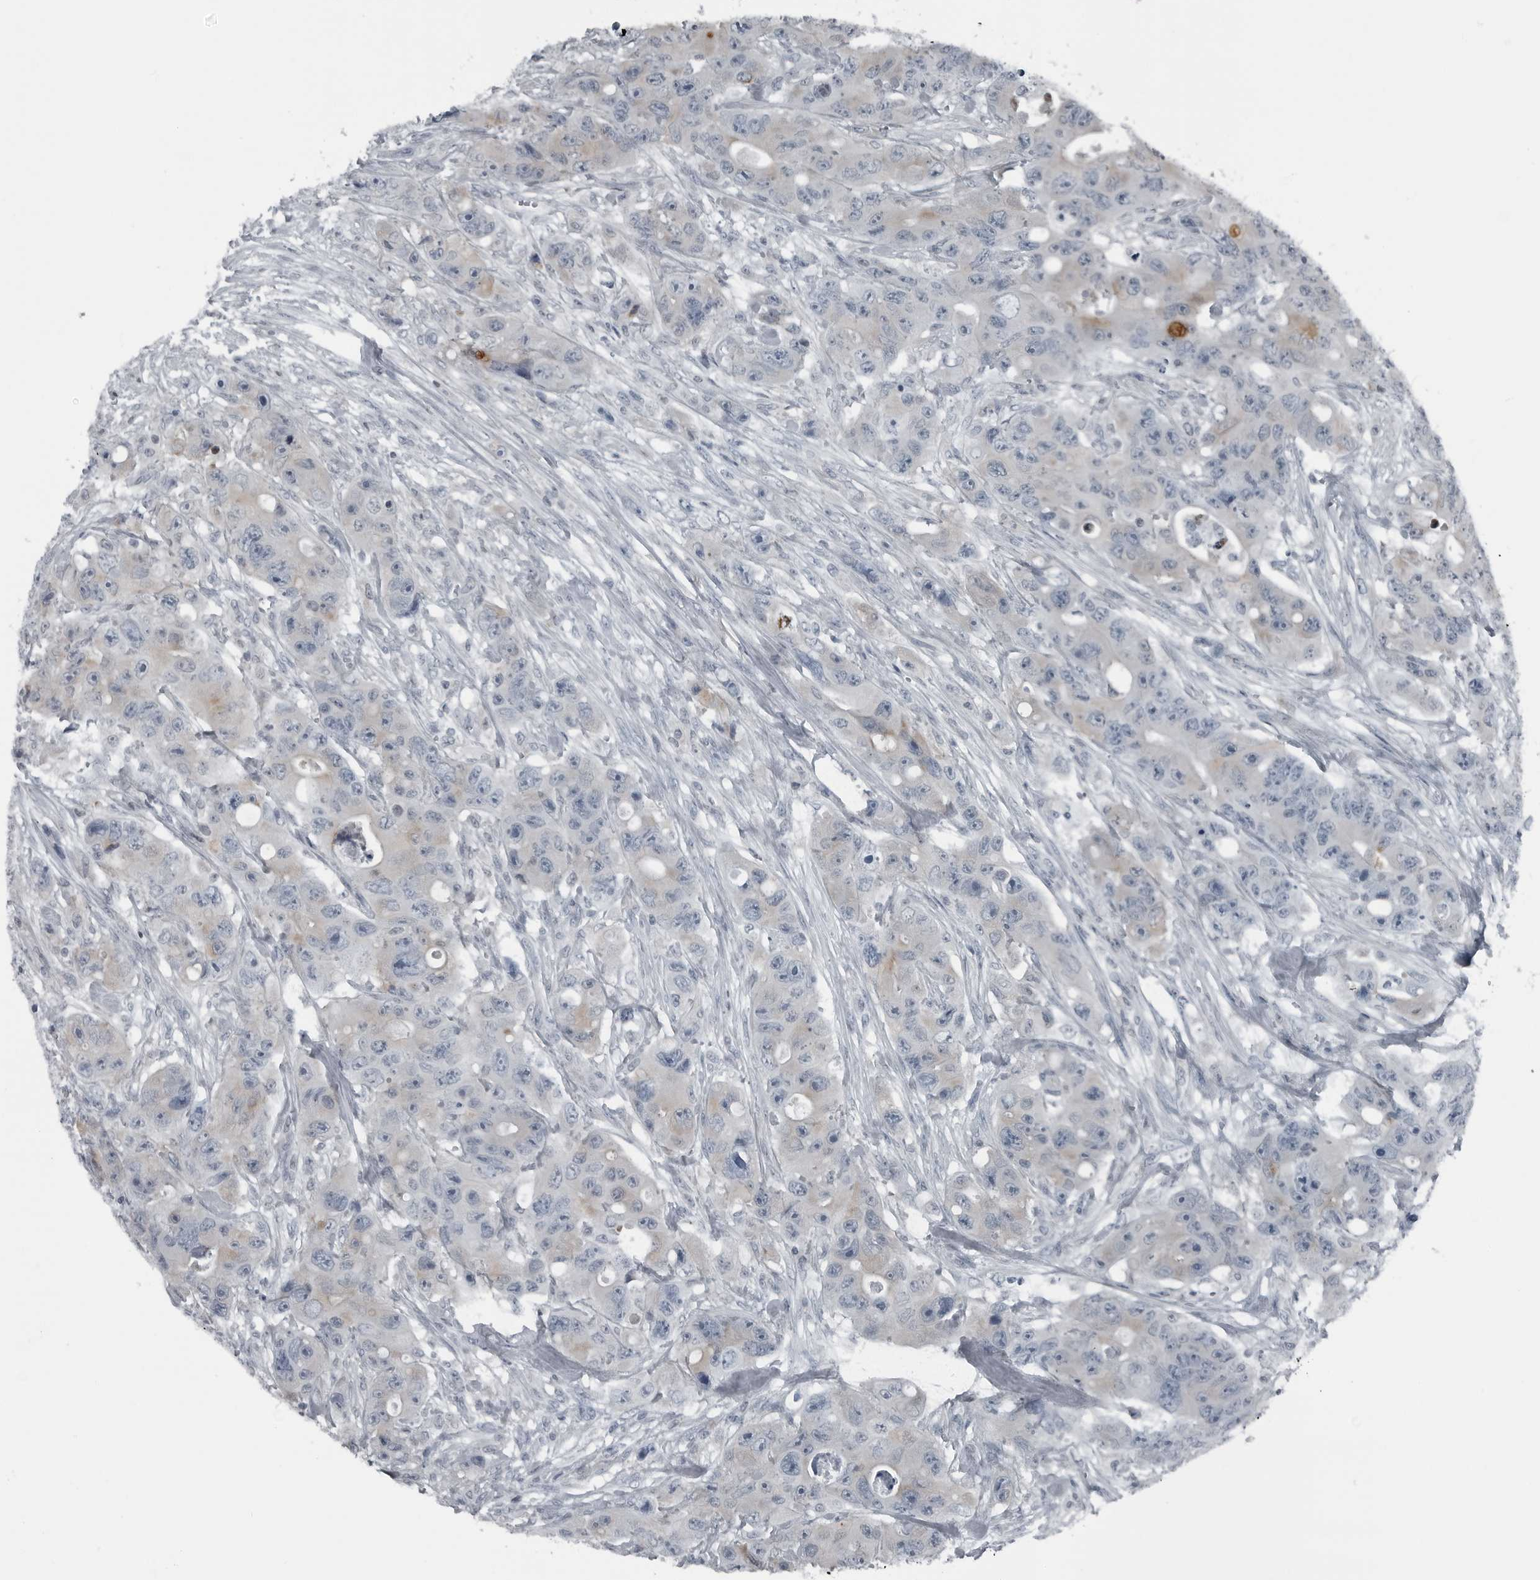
{"staining": {"intensity": "negative", "quantity": "none", "location": "none"}, "tissue": "colorectal cancer", "cell_type": "Tumor cells", "image_type": "cancer", "snomed": [{"axis": "morphology", "description": "Adenocarcinoma, NOS"}, {"axis": "topography", "description": "Colon"}], "caption": "Tumor cells are negative for protein expression in human colorectal adenocarcinoma. (Immunohistochemistry, brightfield microscopy, high magnification).", "gene": "GAK", "patient": {"sex": "female", "age": 46}}